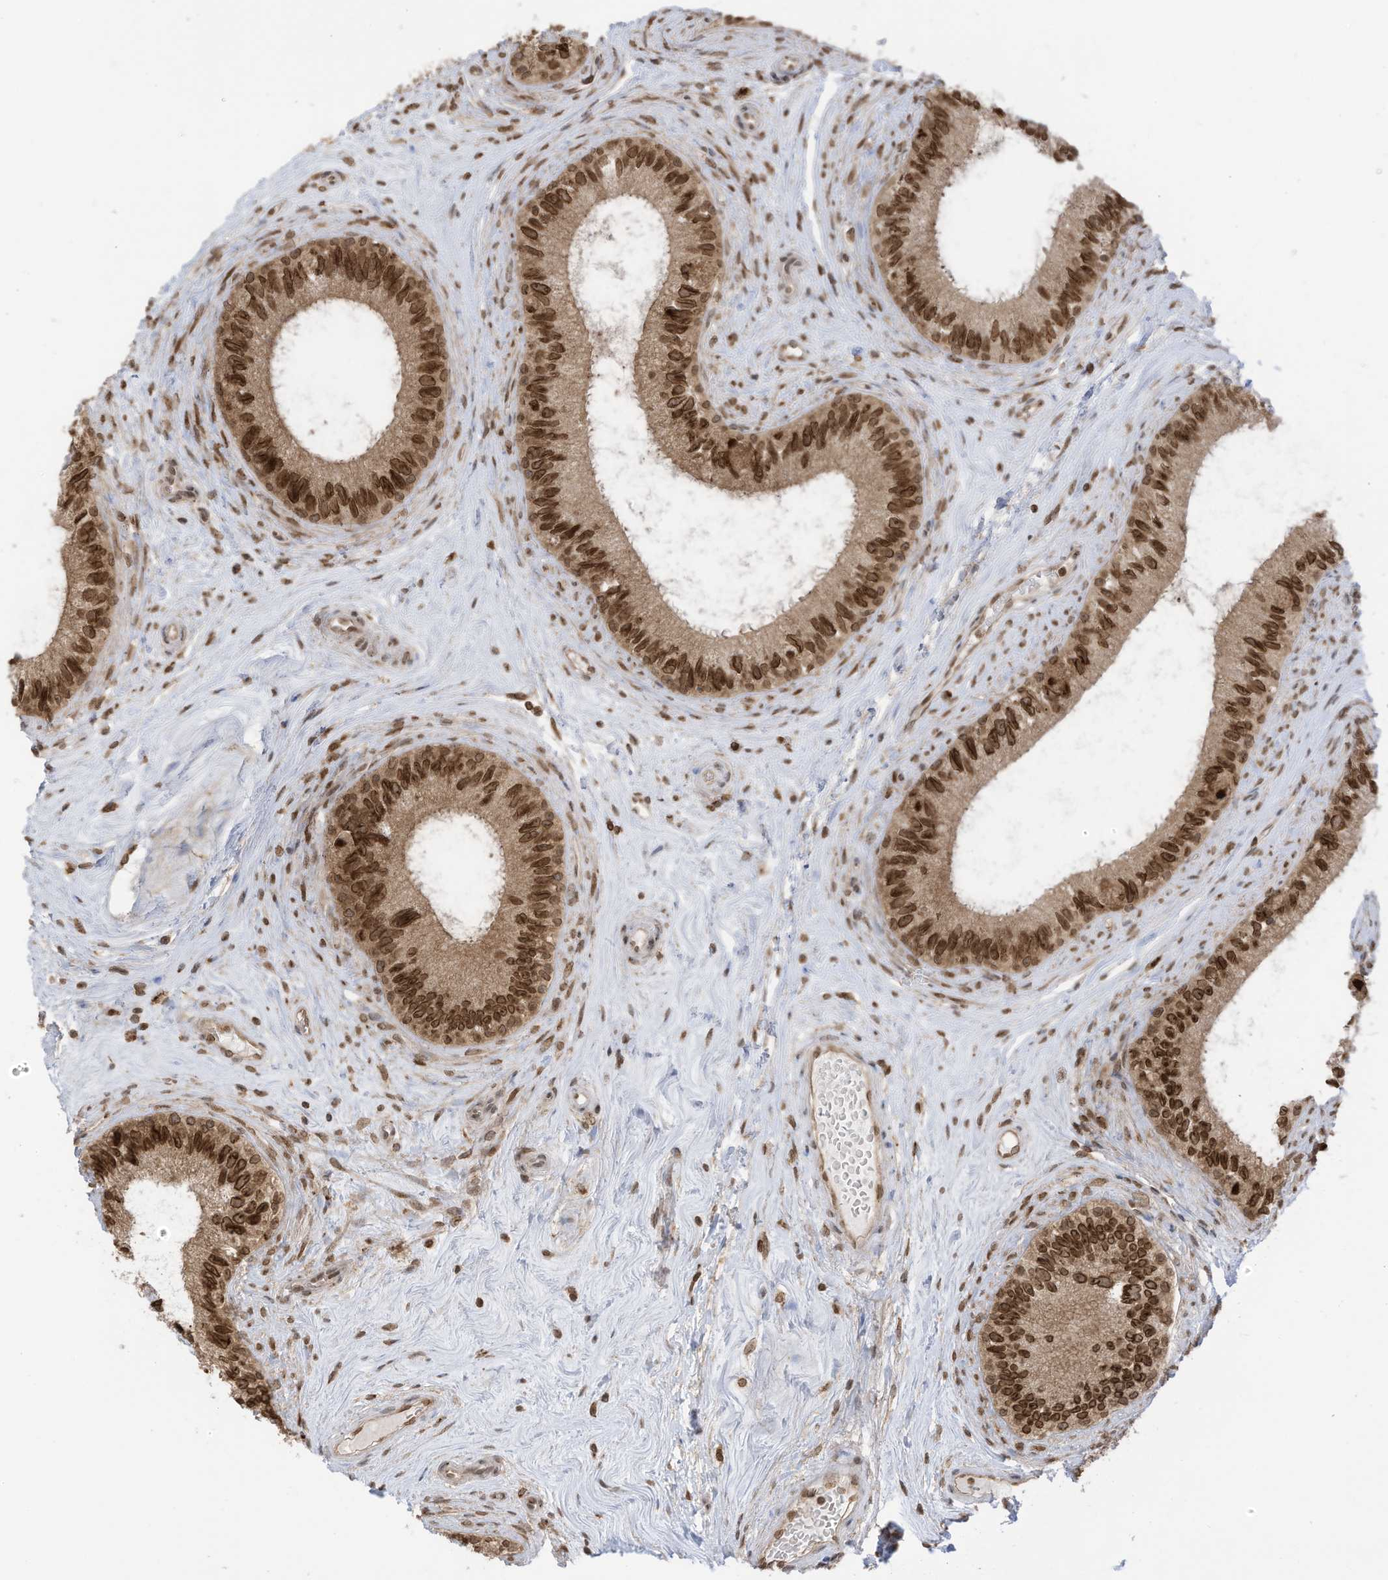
{"staining": {"intensity": "strong", "quantity": ">75%", "location": "nuclear"}, "tissue": "epididymis", "cell_type": "Glandular cells", "image_type": "normal", "snomed": [{"axis": "morphology", "description": "Normal tissue, NOS"}, {"axis": "topography", "description": "Epididymis"}], "caption": "Immunohistochemistry staining of unremarkable epididymis, which reveals high levels of strong nuclear expression in approximately >75% of glandular cells indicating strong nuclear protein staining. The staining was performed using DAB (brown) for protein detection and nuclei were counterstained in hematoxylin (blue).", "gene": "KPNB1", "patient": {"sex": "male", "age": 71}}